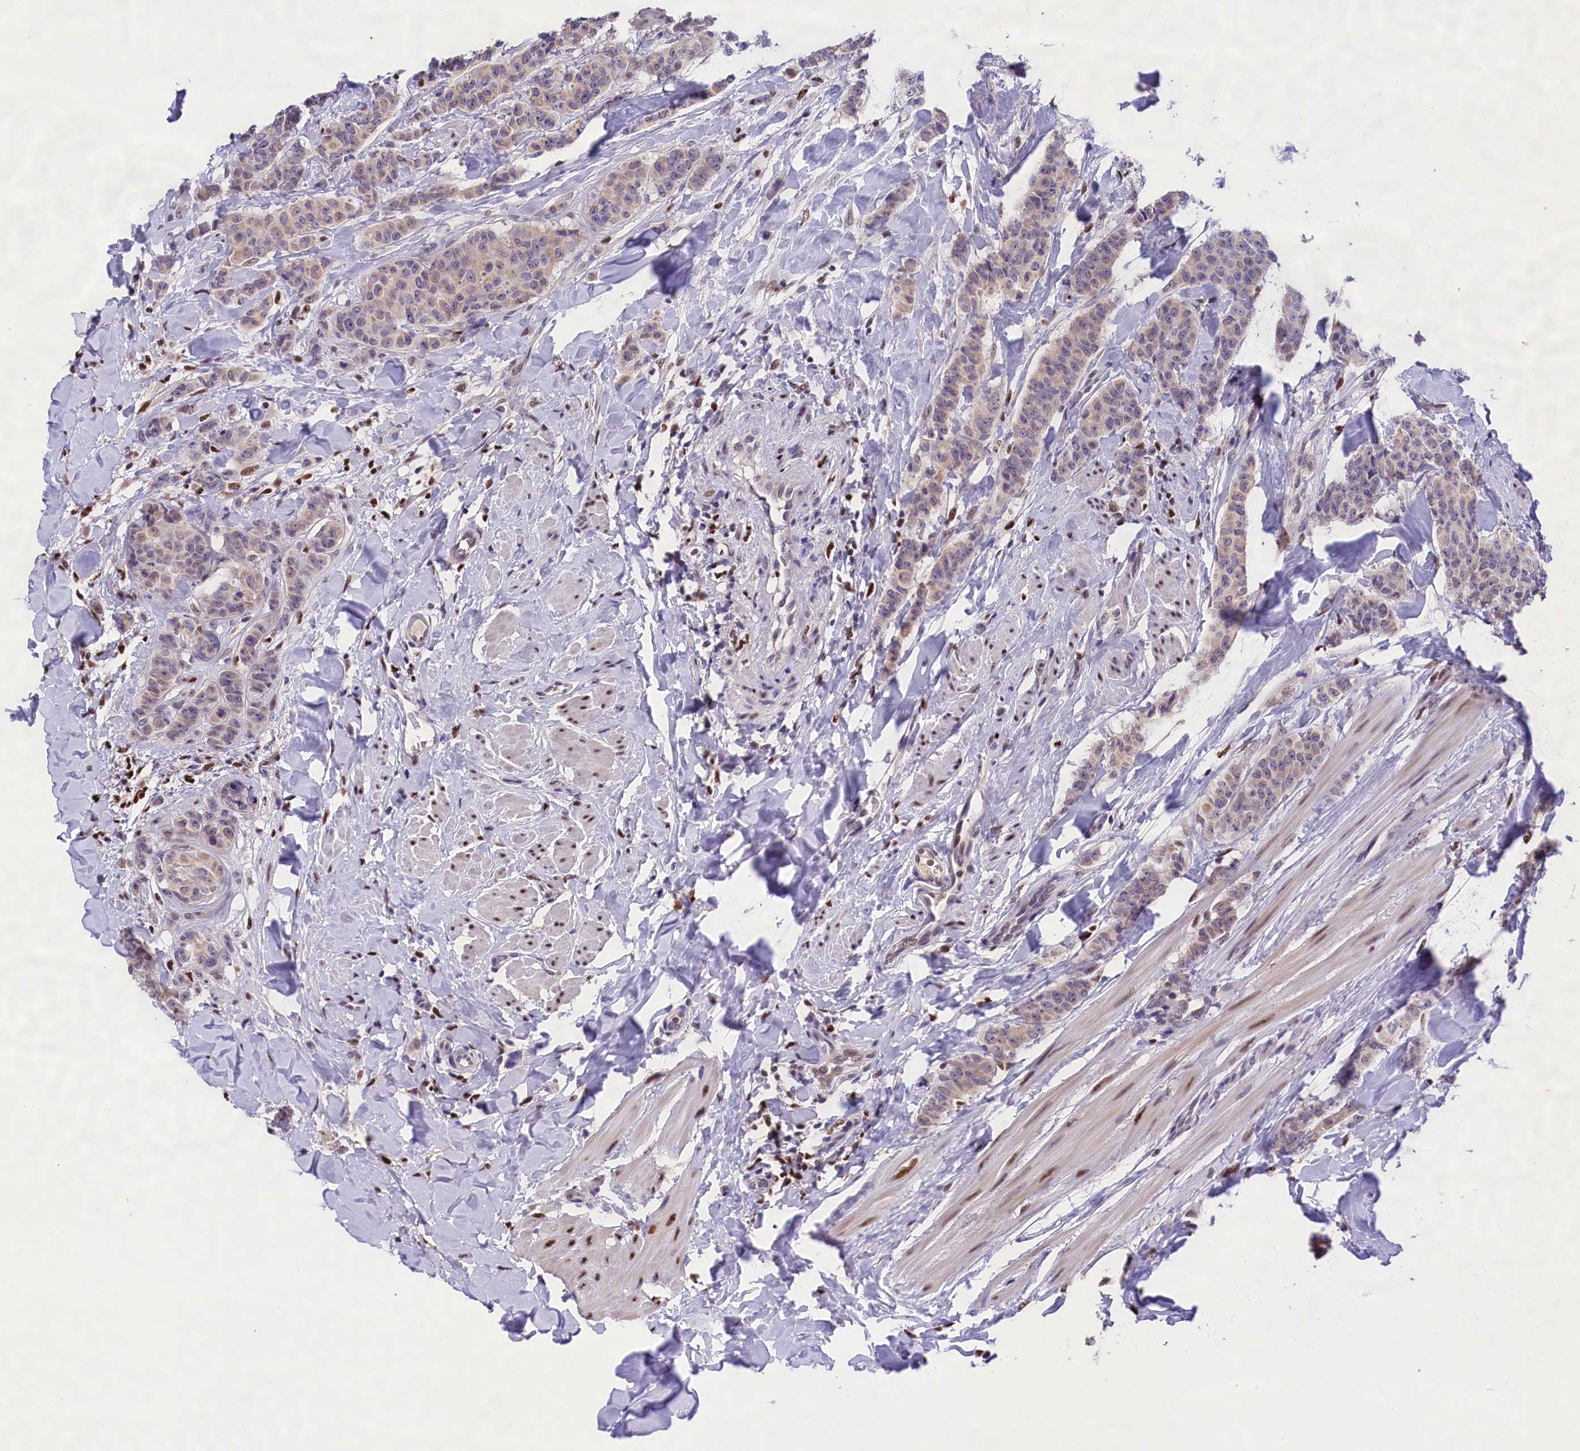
{"staining": {"intensity": "weak", "quantity": "<25%", "location": "cytoplasmic/membranous,nuclear"}, "tissue": "breast cancer", "cell_type": "Tumor cells", "image_type": "cancer", "snomed": [{"axis": "morphology", "description": "Duct carcinoma"}, {"axis": "topography", "description": "Breast"}], "caption": "There is no significant expression in tumor cells of breast intraductal carcinoma.", "gene": "BTBD9", "patient": {"sex": "female", "age": 40}}